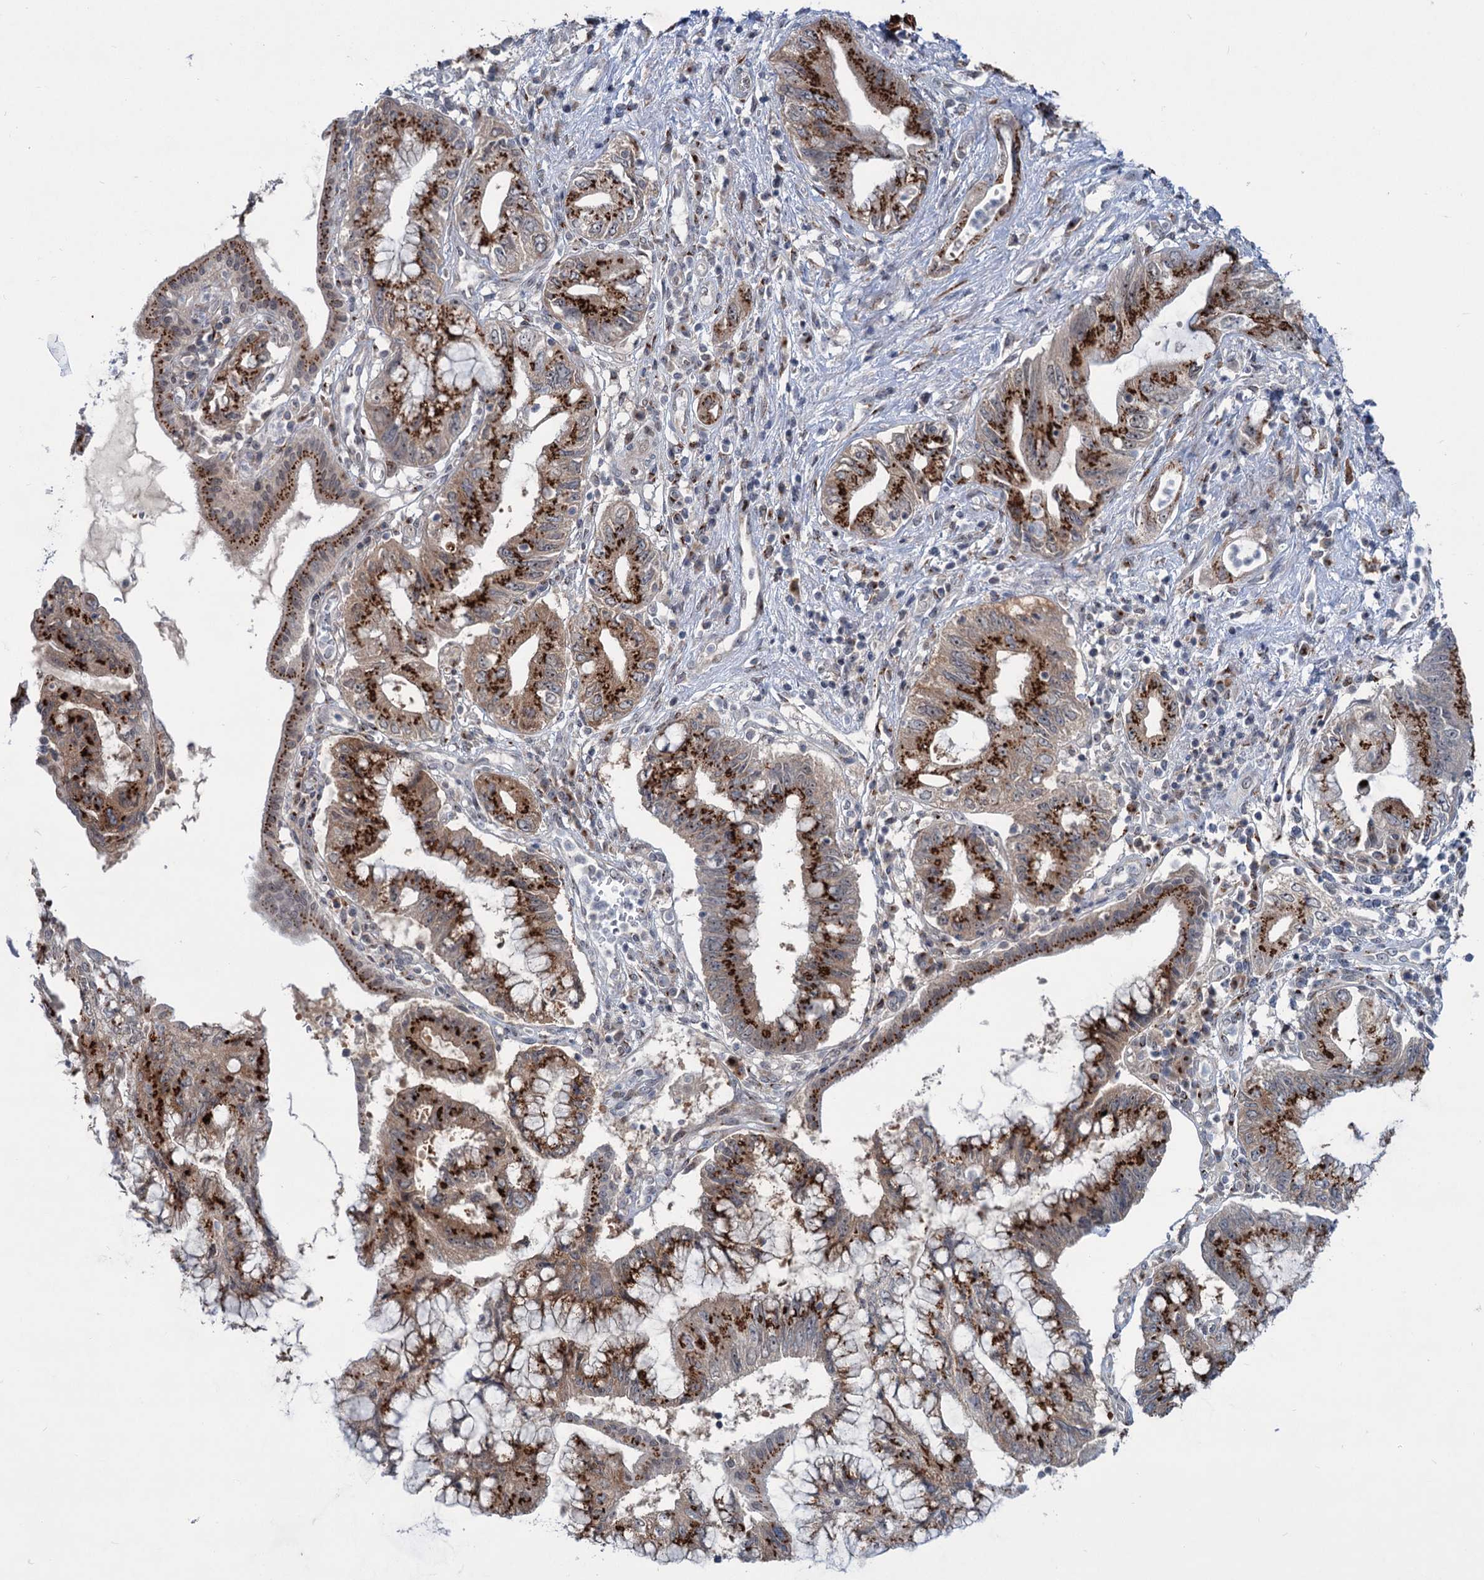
{"staining": {"intensity": "strong", "quantity": ">75%", "location": "cytoplasmic/membranous"}, "tissue": "pancreatic cancer", "cell_type": "Tumor cells", "image_type": "cancer", "snomed": [{"axis": "morphology", "description": "Adenocarcinoma, NOS"}, {"axis": "topography", "description": "Pancreas"}], "caption": "A high-resolution micrograph shows IHC staining of pancreatic adenocarcinoma, which exhibits strong cytoplasmic/membranous positivity in approximately >75% of tumor cells. The staining is performed using DAB (3,3'-diaminobenzidine) brown chromogen to label protein expression. The nuclei are counter-stained blue using hematoxylin.", "gene": "ELP4", "patient": {"sex": "female", "age": 73}}